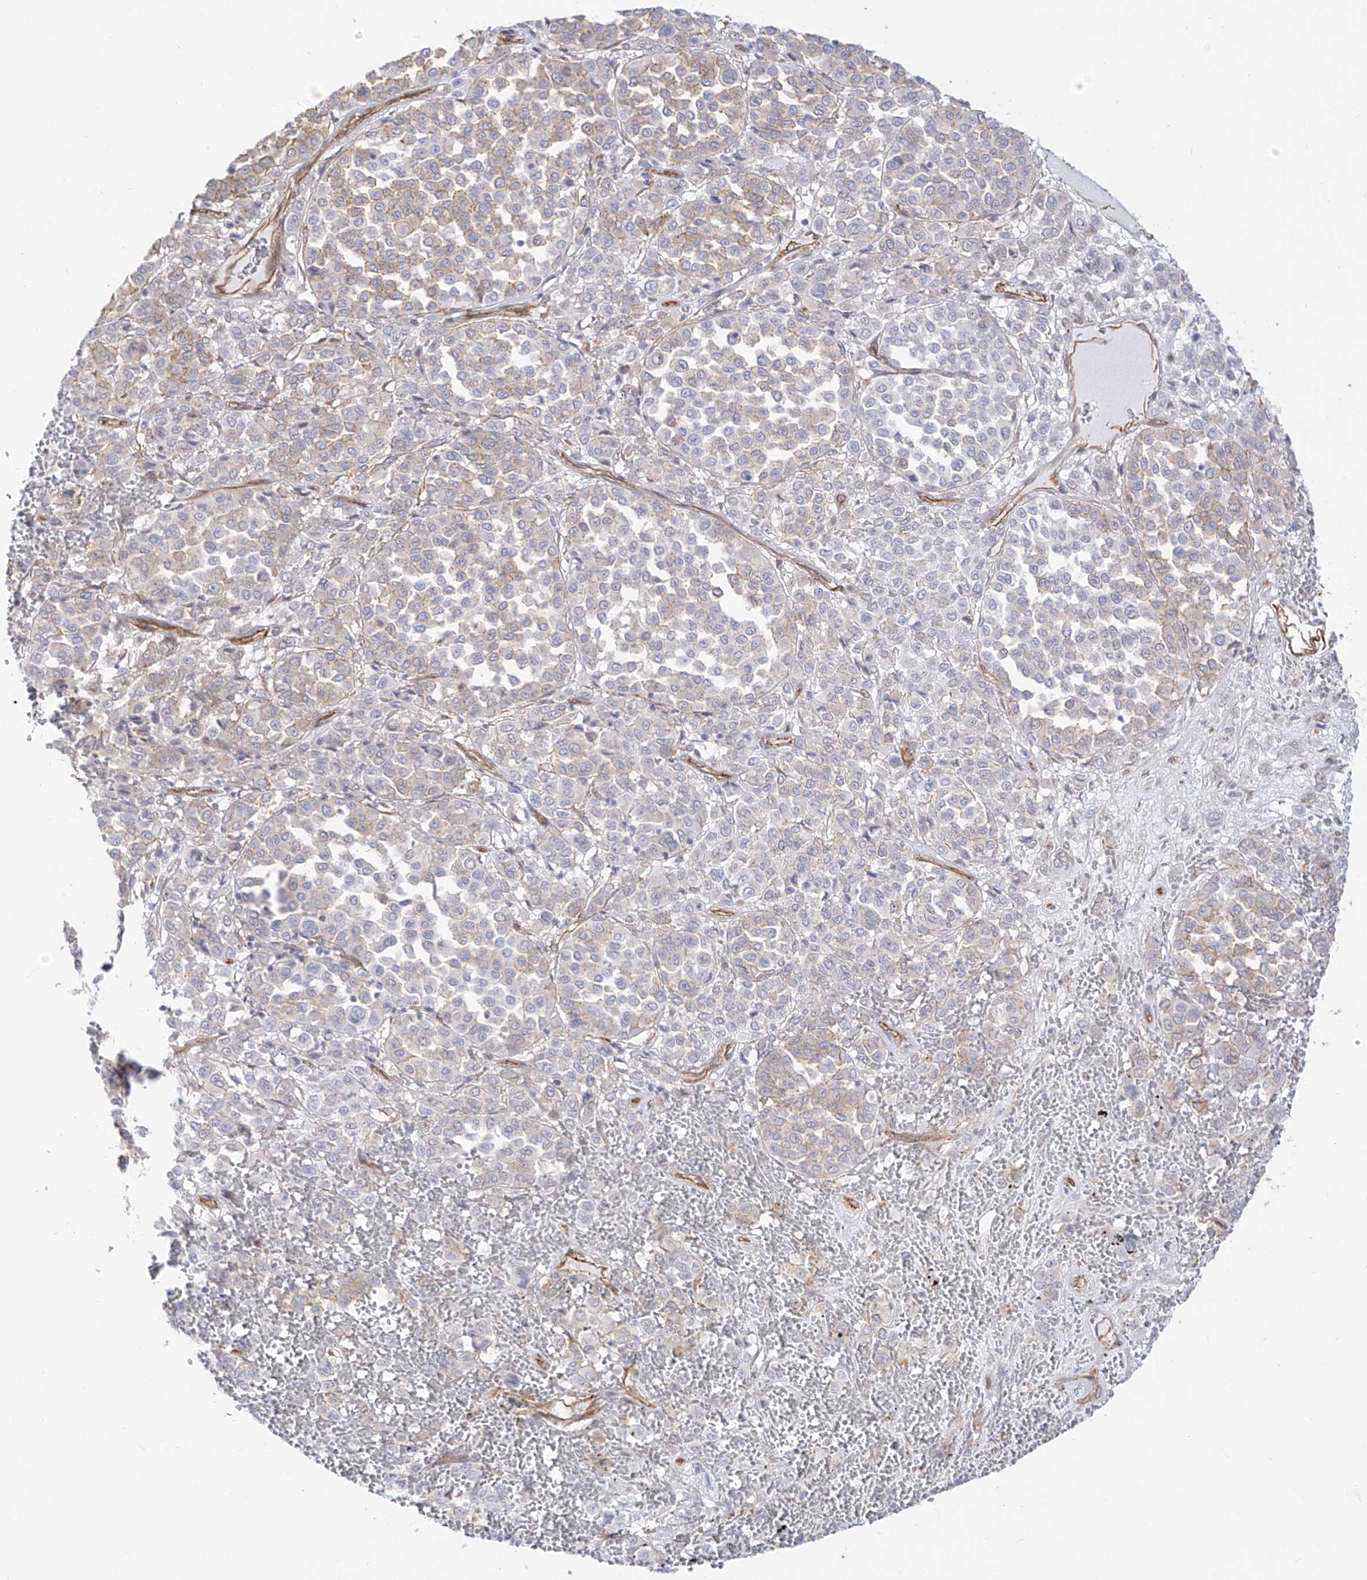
{"staining": {"intensity": "negative", "quantity": "none", "location": "none"}, "tissue": "melanoma", "cell_type": "Tumor cells", "image_type": "cancer", "snomed": [{"axis": "morphology", "description": "Malignant melanoma, Metastatic site"}, {"axis": "topography", "description": "Pancreas"}], "caption": "Histopathology image shows no significant protein staining in tumor cells of melanoma.", "gene": "ZNF180", "patient": {"sex": "female", "age": 30}}